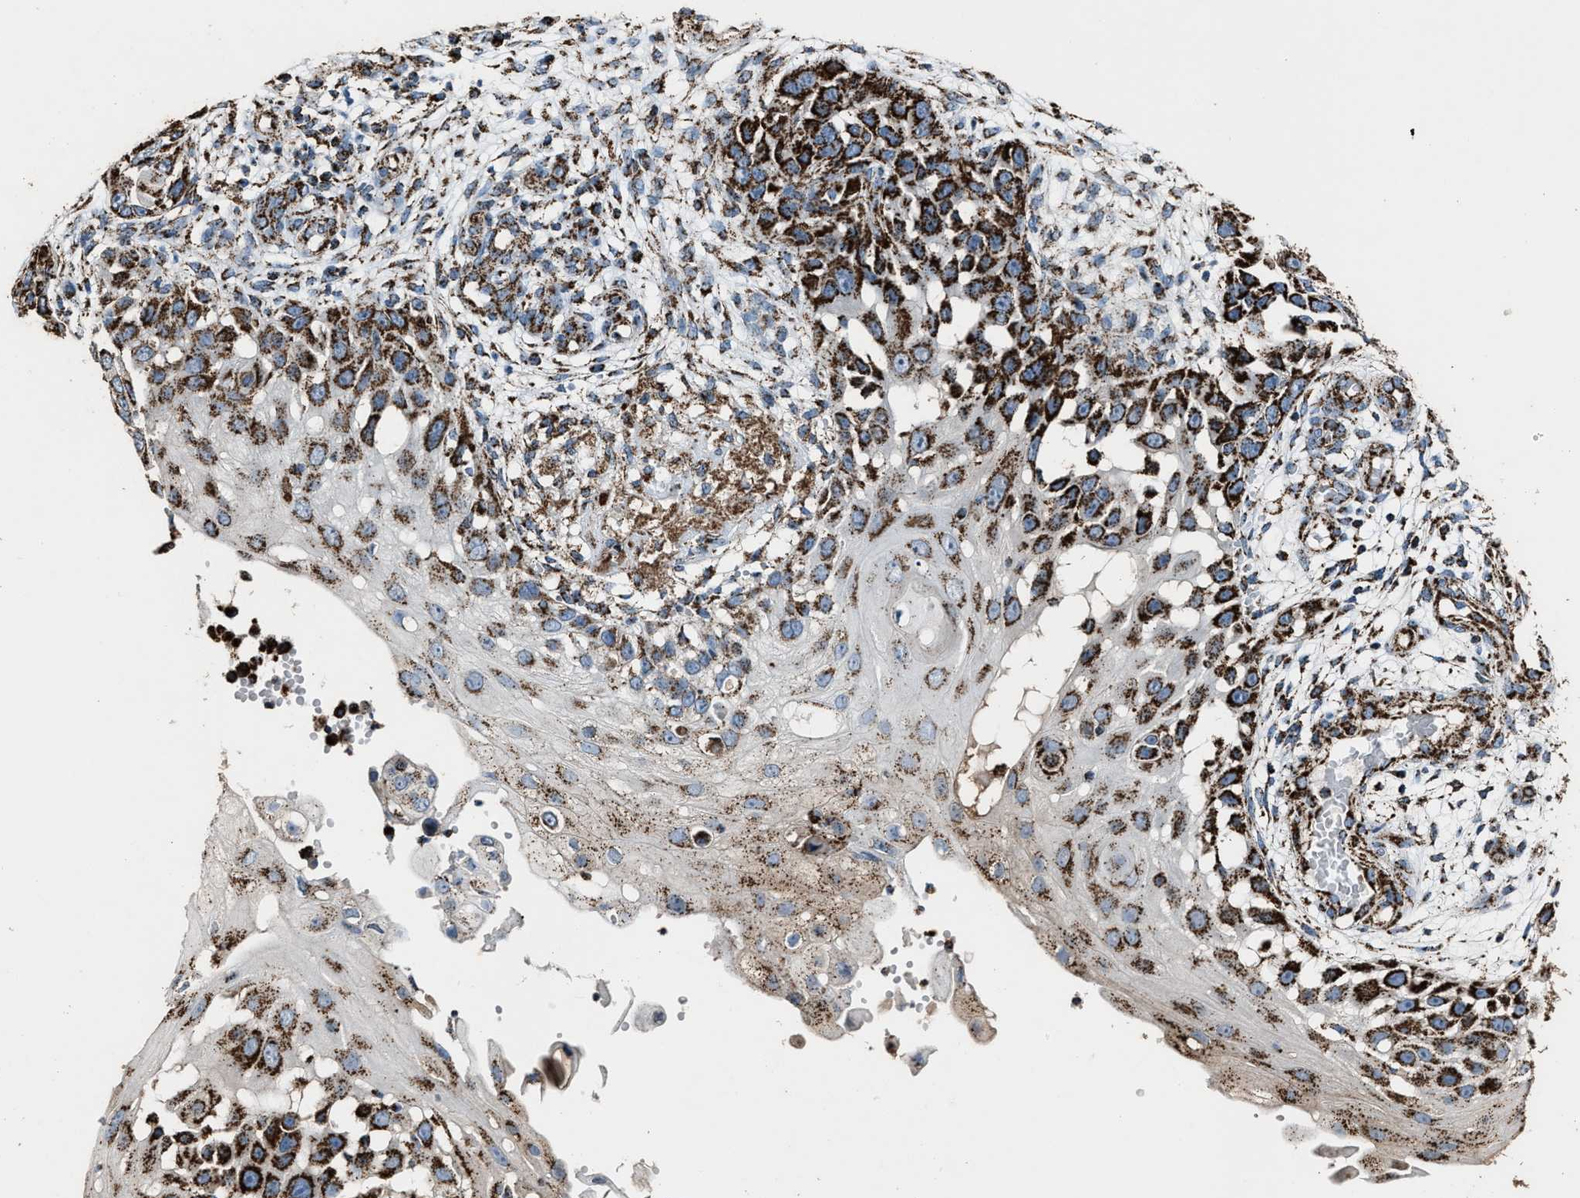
{"staining": {"intensity": "strong", "quantity": "25%-75%", "location": "cytoplasmic/membranous"}, "tissue": "skin cancer", "cell_type": "Tumor cells", "image_type": "cancer", "snomed": [{"axis": "morphology", "description": "Squamous cell carcinoma, NOS"}, {"axis": "topography", "description": "Skin"}], "caption": "This image displays squamous cell carcinoma (skin) stained with immunohistochemistry to label a protein in brown. The cytoplasmic/membranous of tumor cells show strong positivity for the protein. Nuclei are counter-stained blue.", "gene": "MDH2", "patient": {"sex": "female", "age": 44}}